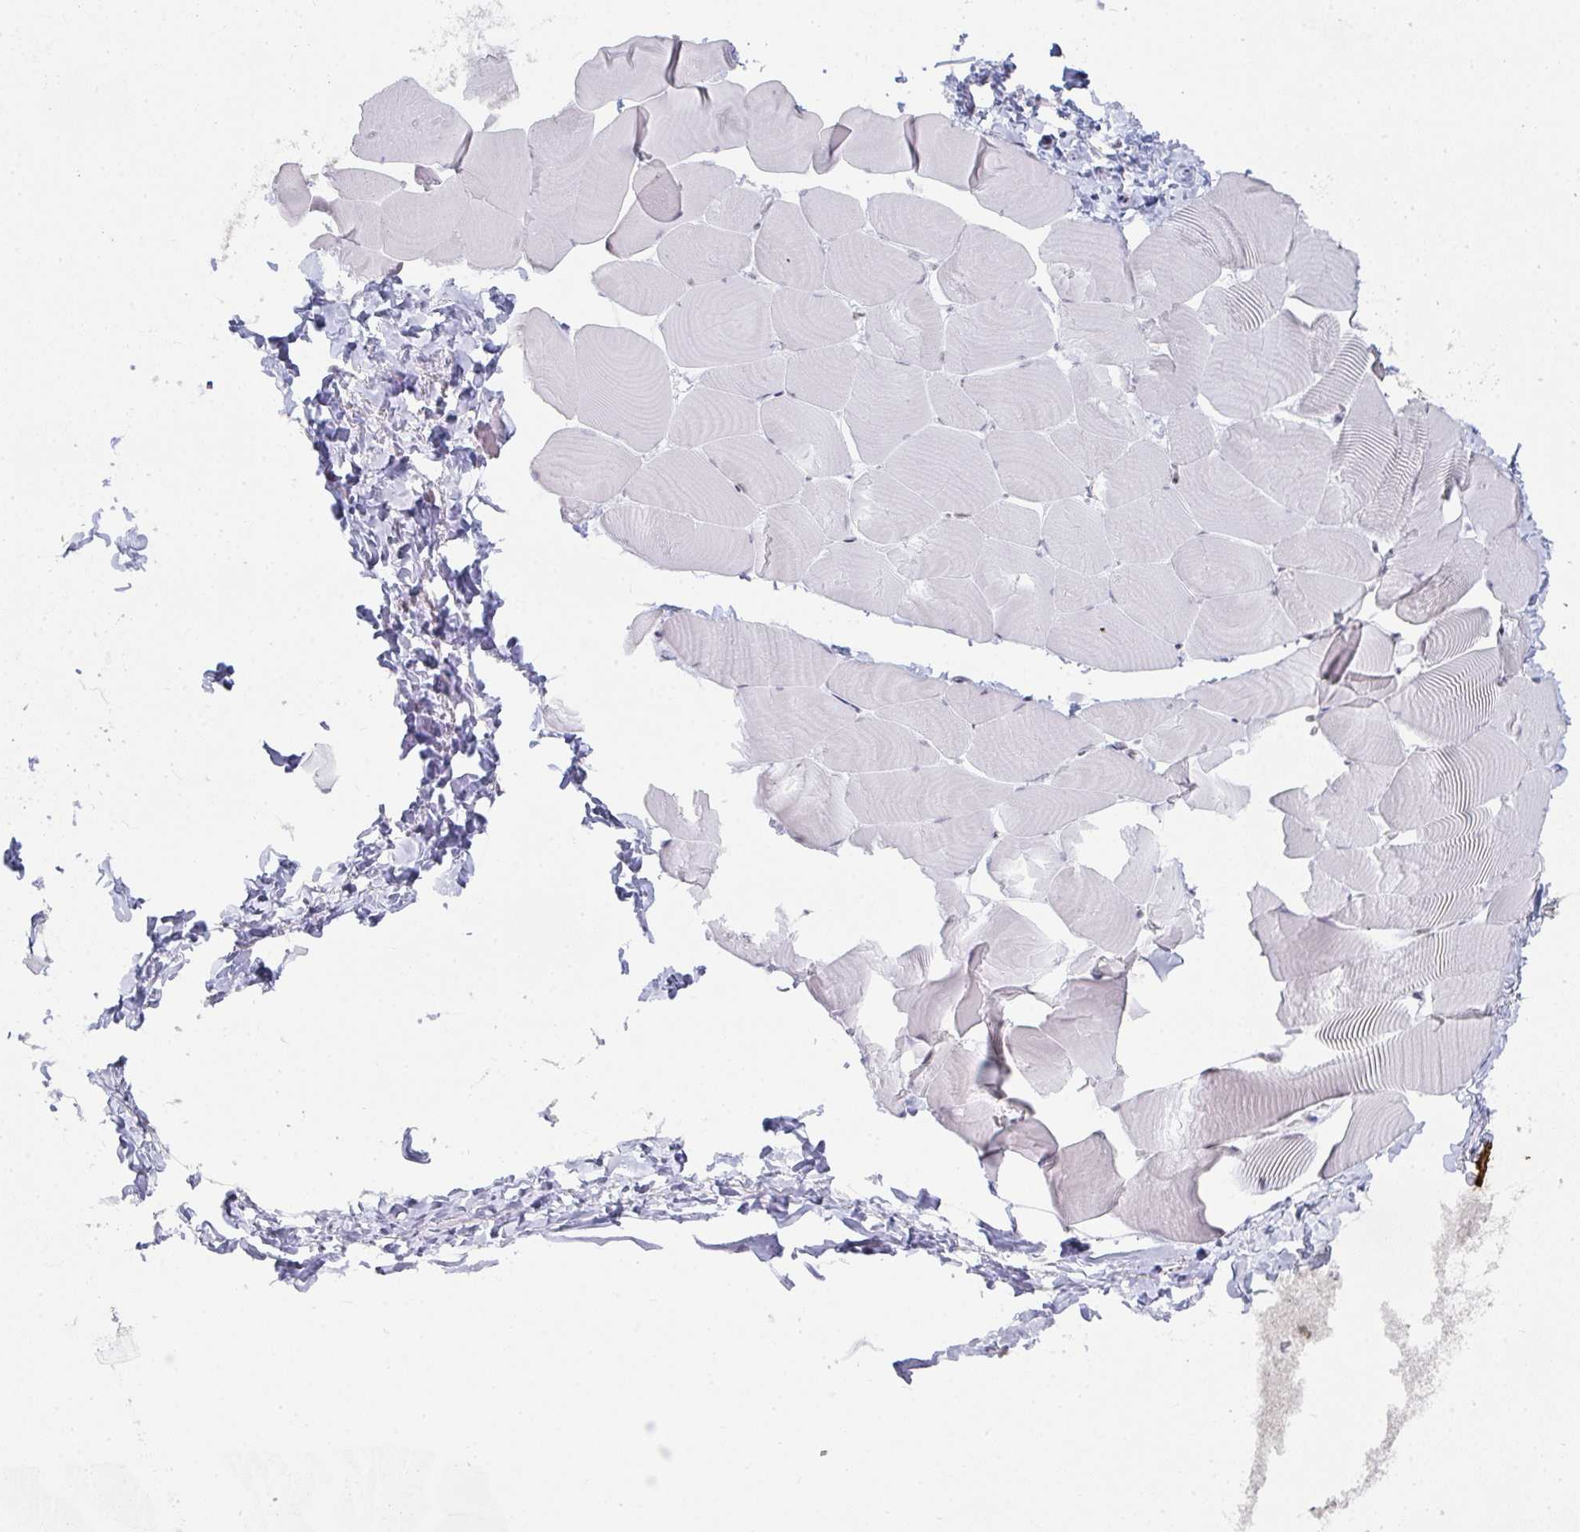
{"staining": {"intensity": "moderate", "quantity": "25%-75%", "location": "nuclear"}, "tissue": "skeletal muscle", "cell_type": "Myocytes", "image_type": "normal", "snomed": [{"axis": "morphology", "description": "Normal tissue, NOS"}, {"axis": "topography", "description": "Skeletal muscle"}], "caption": "Brown immunohistochemical staining in unremarkable skeletal muscle demonstrates moderate nuclear staining in approximately 25%-75% of myocytes. (brown staining indicates protein expression, while blue staining denotes nuclei).", "gene": "POU2AF2", "patient": {"sex": "male", "age": 25}}